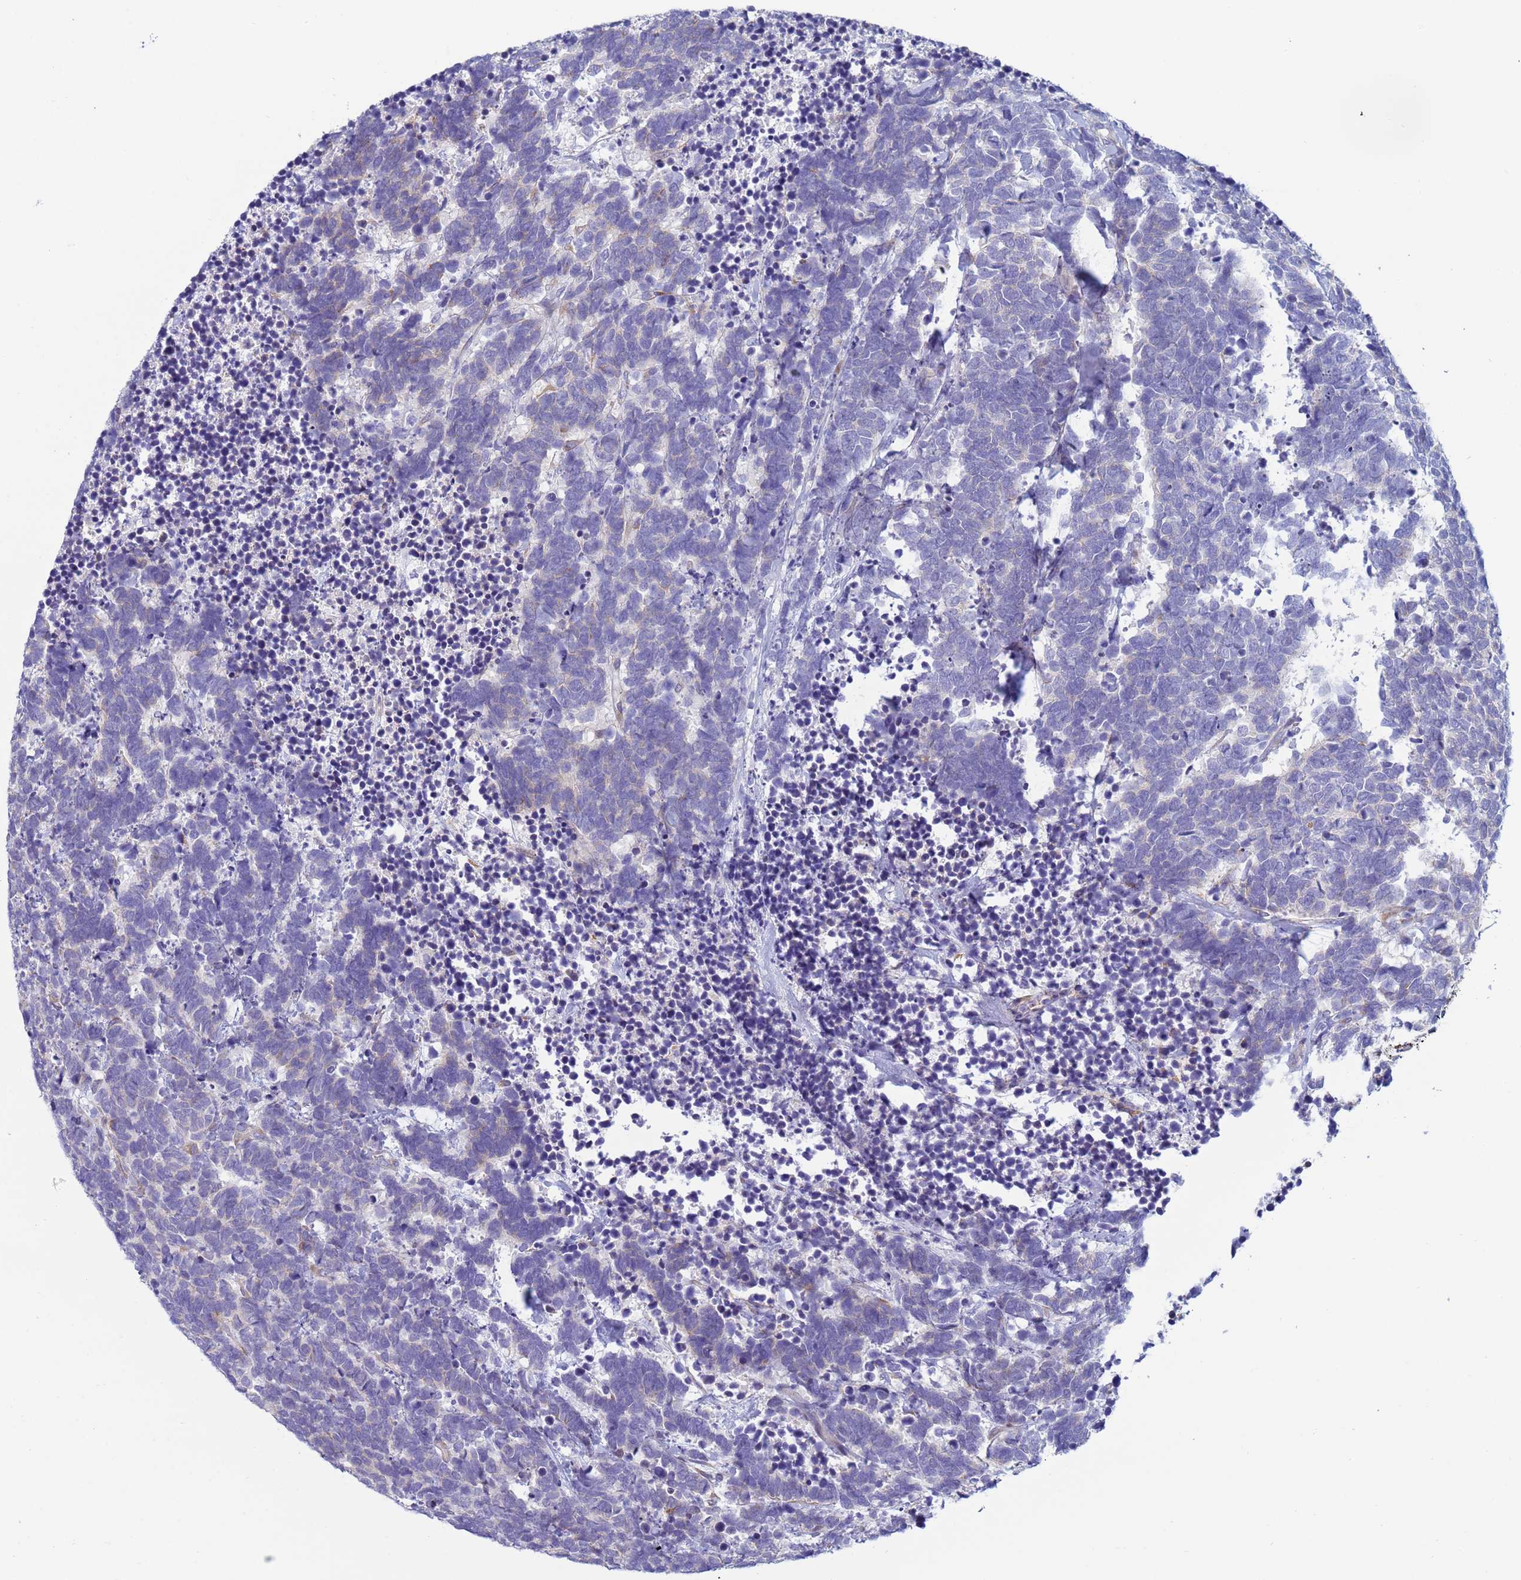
{"staining": {"intensity": "negative", "quantity": "none", "location": "none"}, "tissue": "carcinoid", "cell_type": "Tumor cells", "image_type": "cancer", "snomed": [{"axis": "morphology", "description": "Carcinoma, NOS"}, {"axis": "morphology", "description": "Carcinoid, malignant, NOS"}, {"axis": "topography", "description": "Urinary bladder"}], "caption": "Image shows no significant protein staining in tumor cells of malignant carcinoid. Brightfield microscopy of immunohistochemistry stained with DAB (brown) and hematoxylin (blue), captured at high magnification.", "gene": "TRPC6", "patient": {"sex": "male", "age": 57}}